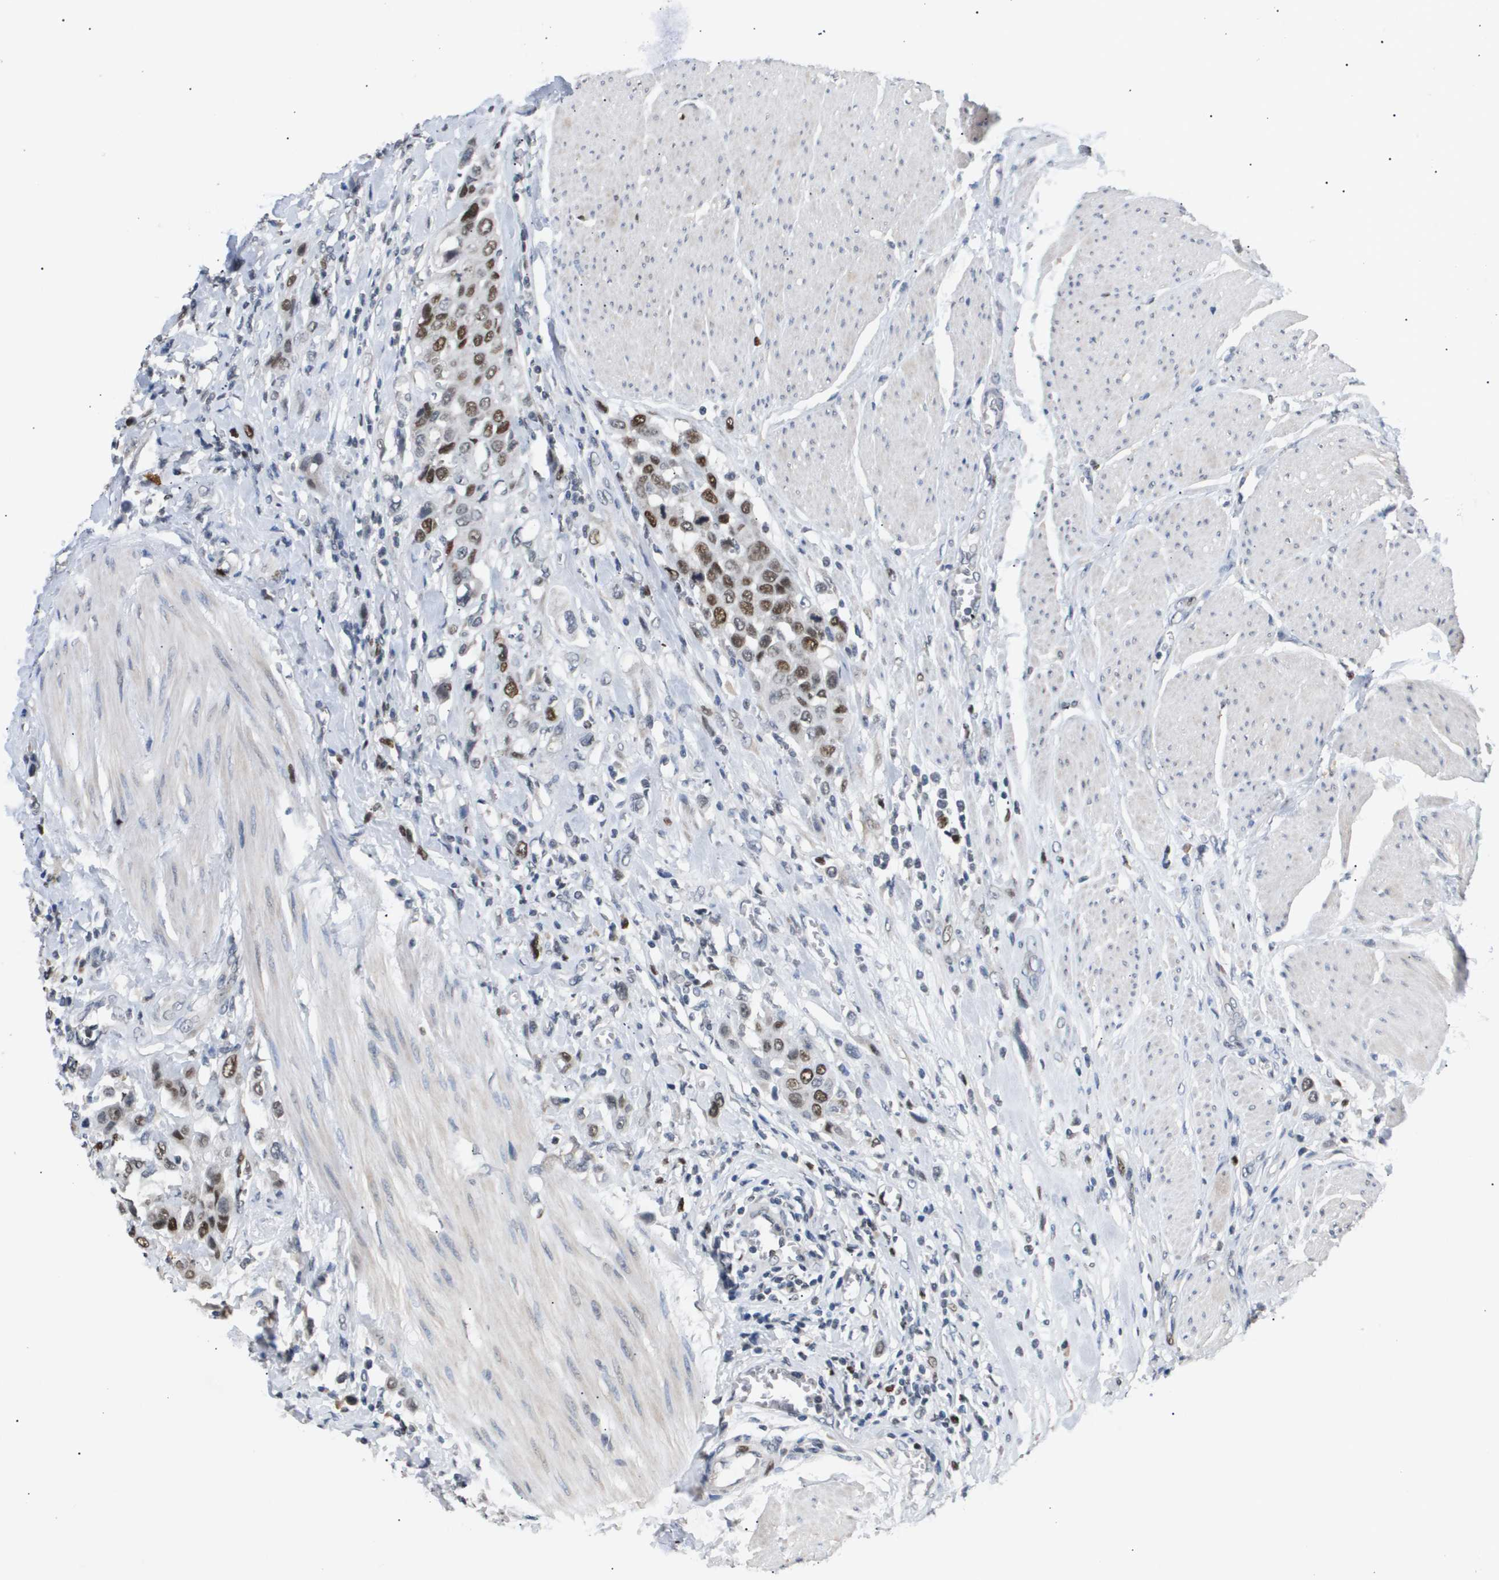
{"staining": {"intensity": "moderate", "quantity": ">75%", "location": "nuclear"}, "tissue": "urothelial cancer", "cell_type": "Tumor cells", "image_type": "cancer", "snomed": [{"axis": "morphology", "description": "Urothelial carcinoma, High grade"}, {"axis": "topography", "description": "Urinary bladder"}], "caption": "An IHC micrograph of tumor tissue is shown. Protein staining in brown highlights moderate nuclear positivity in urothelial cancer within tumor cells.", "gene": "ANAPC2", "patient": {"sex": "male", "age": 50}}